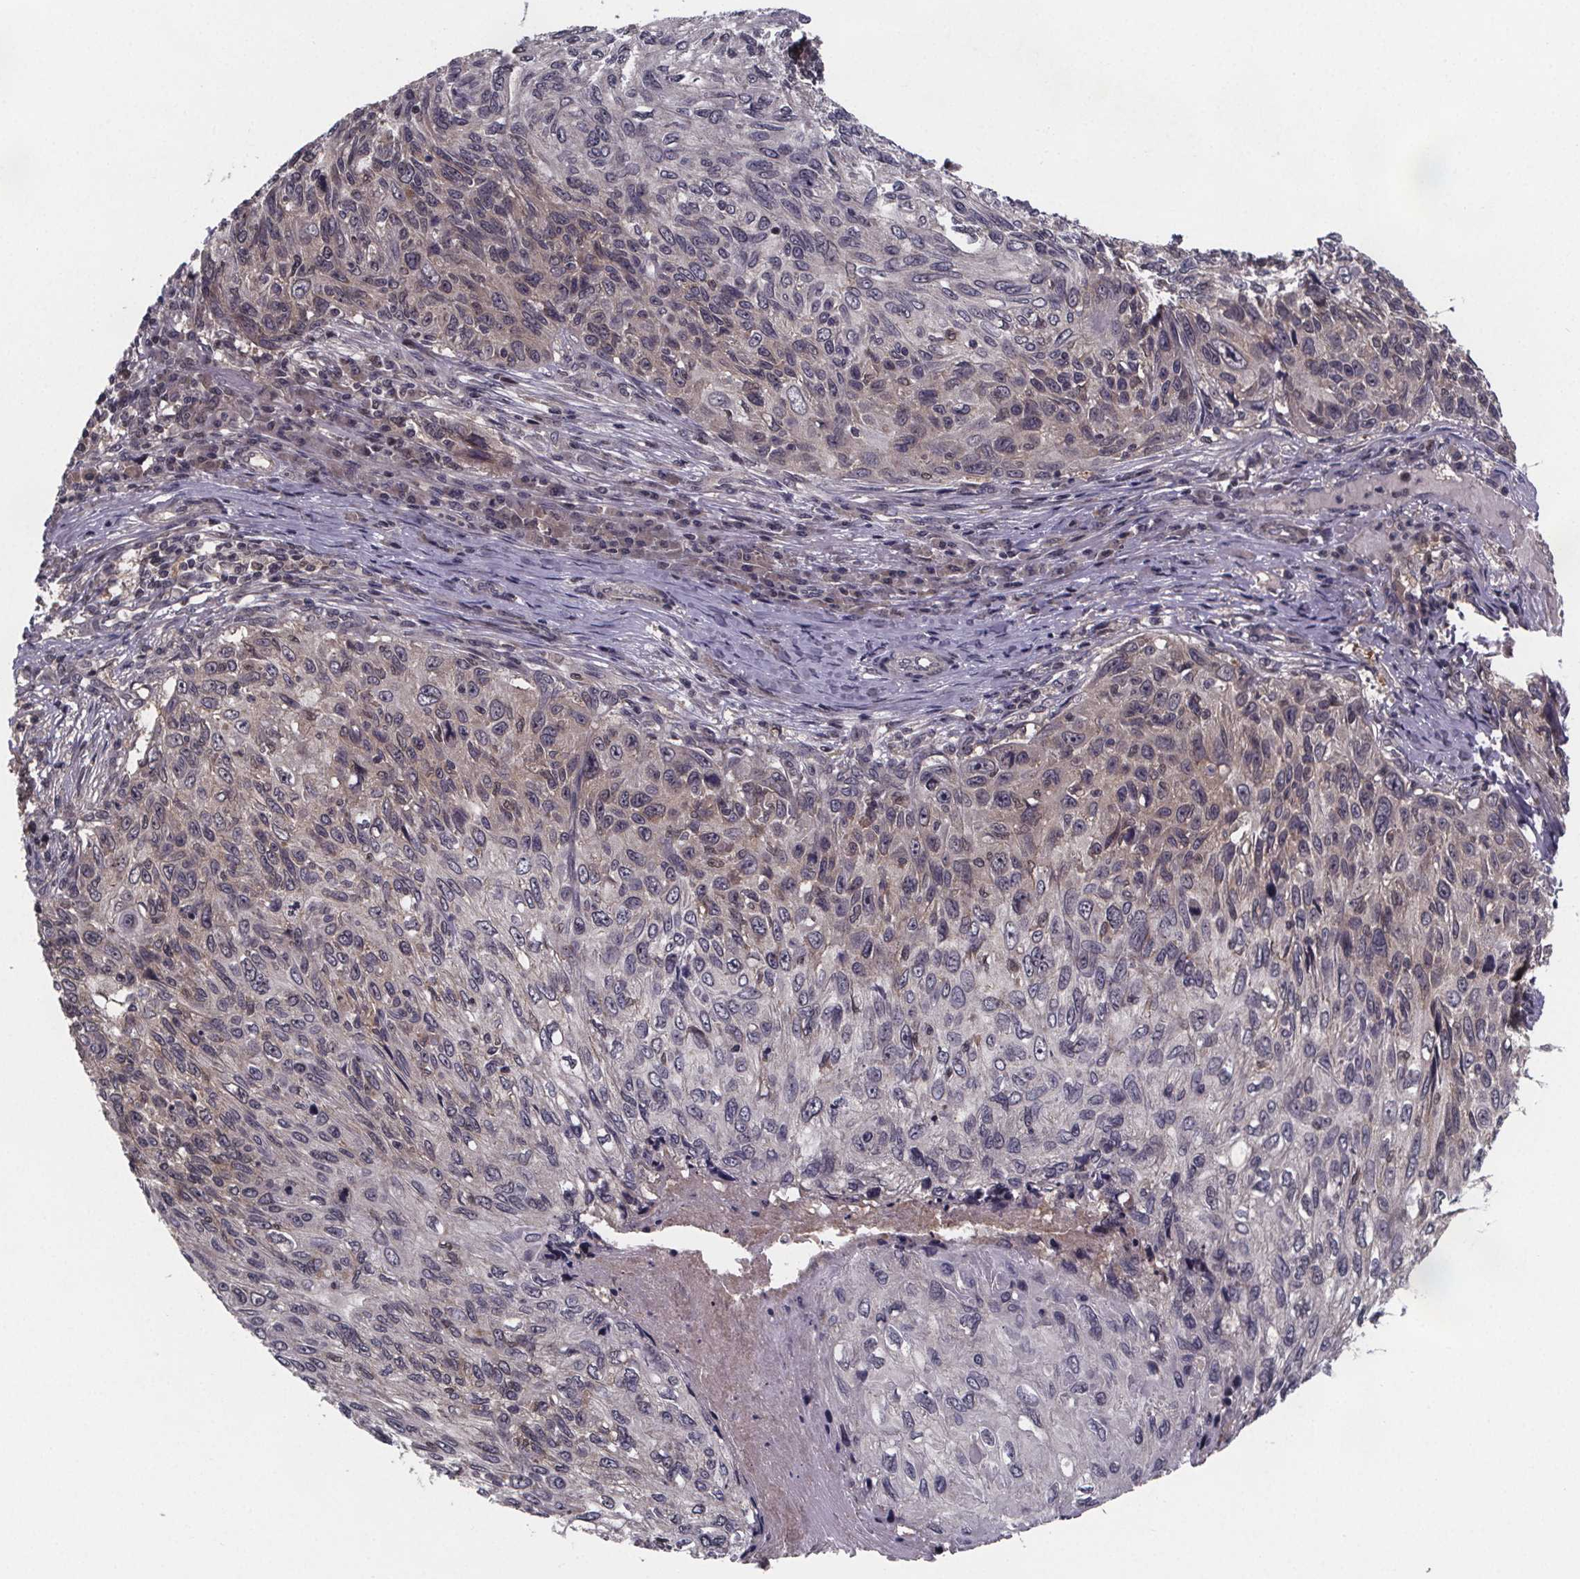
{"staining": {"intensity": "weak", "quantity": "<25%", "location": "cytoplasmic/membranous"}, "tissue": "skin cancer", "cell_type": "Tumor cells", "image_type": "cancer", "snomed": [{"axis": "morphology", "description": "Squamous cell carcinoma, NOS"}, {"axis": "topography", "description": "Skin"}], "caption": "A high-resolution image shows immunohistochemistry staining of squamous cell carcinoma (skin), which reveals no significant staining in tumor cells.", "gene": "FN3KRP", "patient": {"sex": "male", "age": 92}}